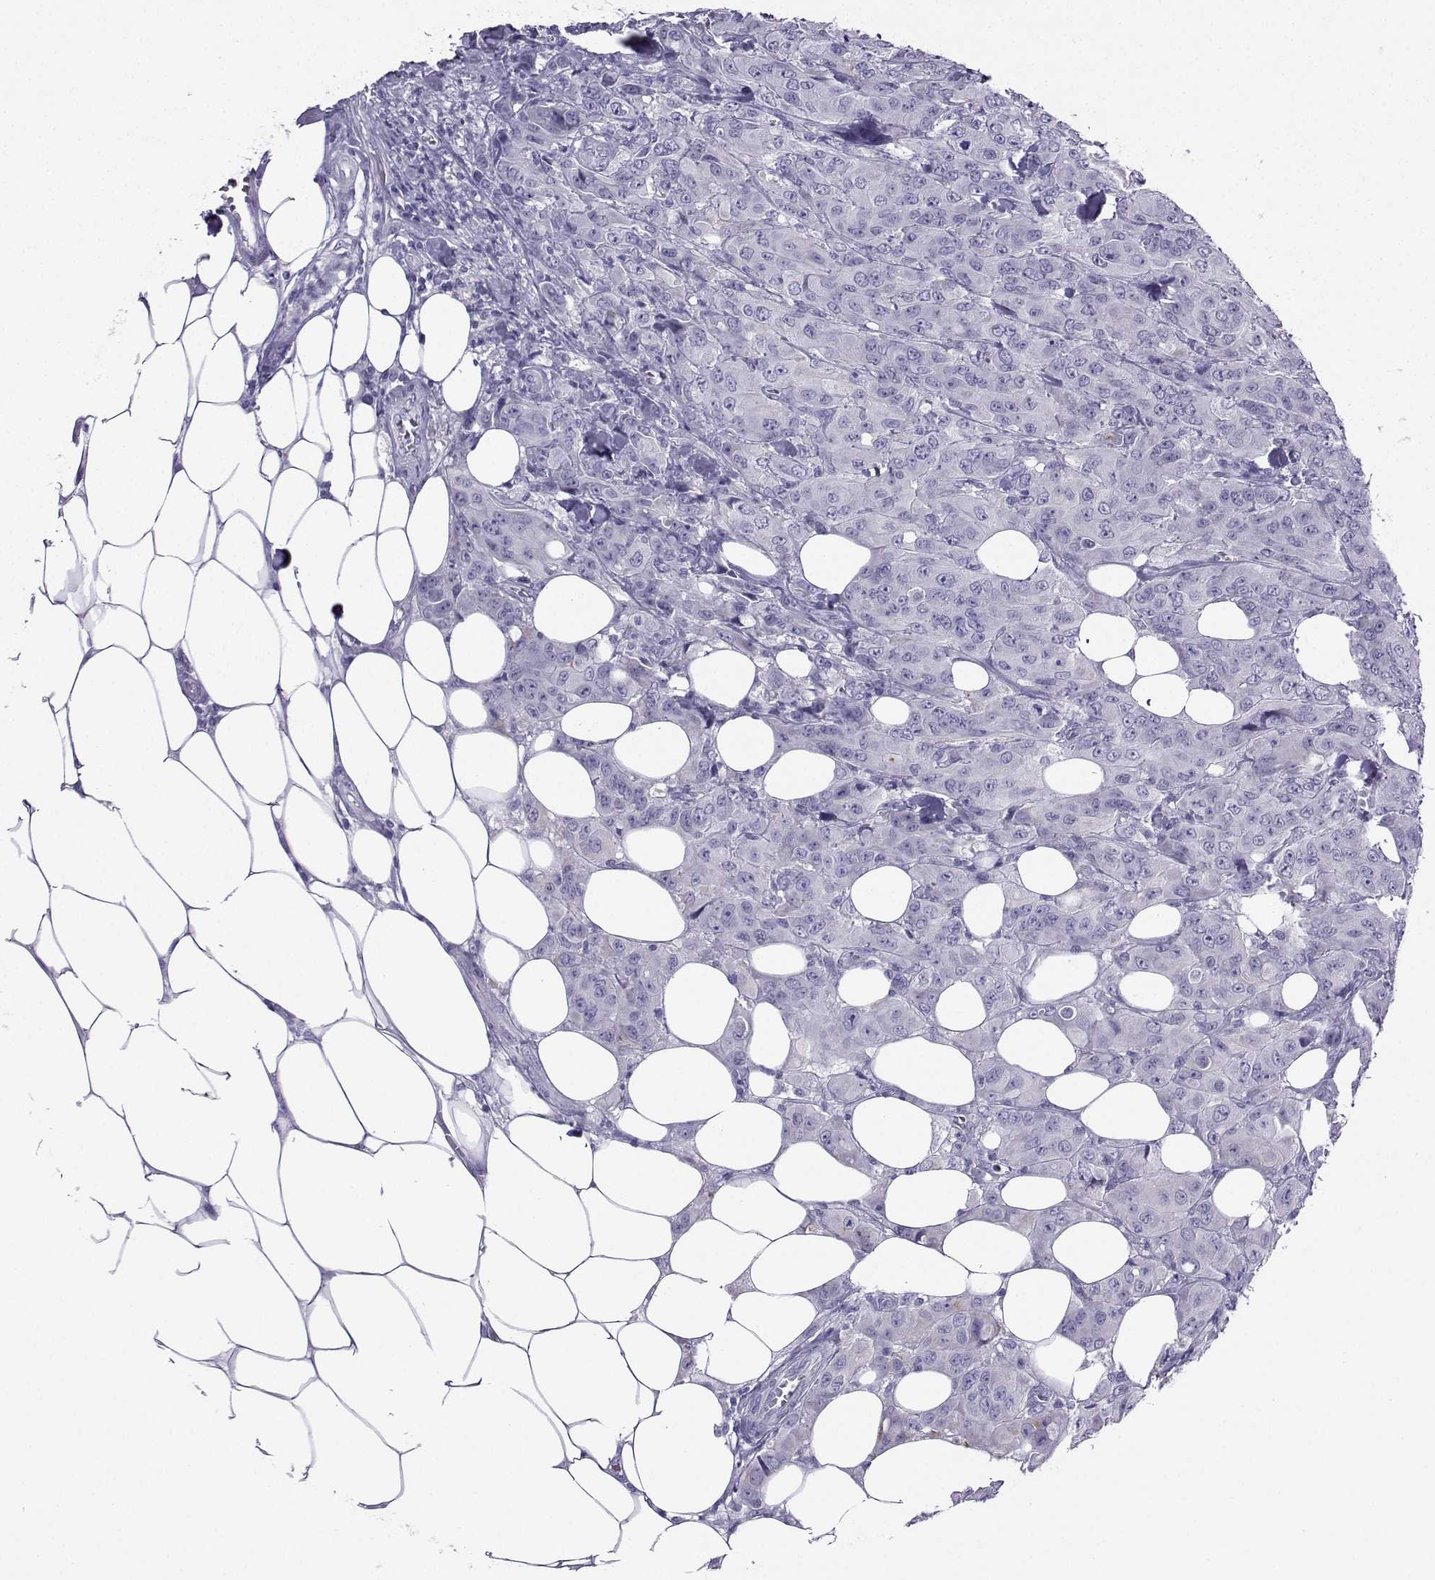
{"staining": {"intensity": "negative", "quantity": "none", "location": "none"}, "tissue": "breast cancer", "cell_type": "Tumor cells", "image_type": "cancer", "snomed": [{"axis": "morphology", "description": "Duct carcinoma"}, {"axis": "topography", "description": "Breast"}], "caption": "High power microscopy image of an immunohistochemistry image of breast invasive ductal carcinoma, revealing no significant positivity in tumor cells. (DAB immunohistochemistry (IHC) with hematoxylin counter stain).", "gene": "FBXO24", "patient": {"sex": "female", "age": 43}}